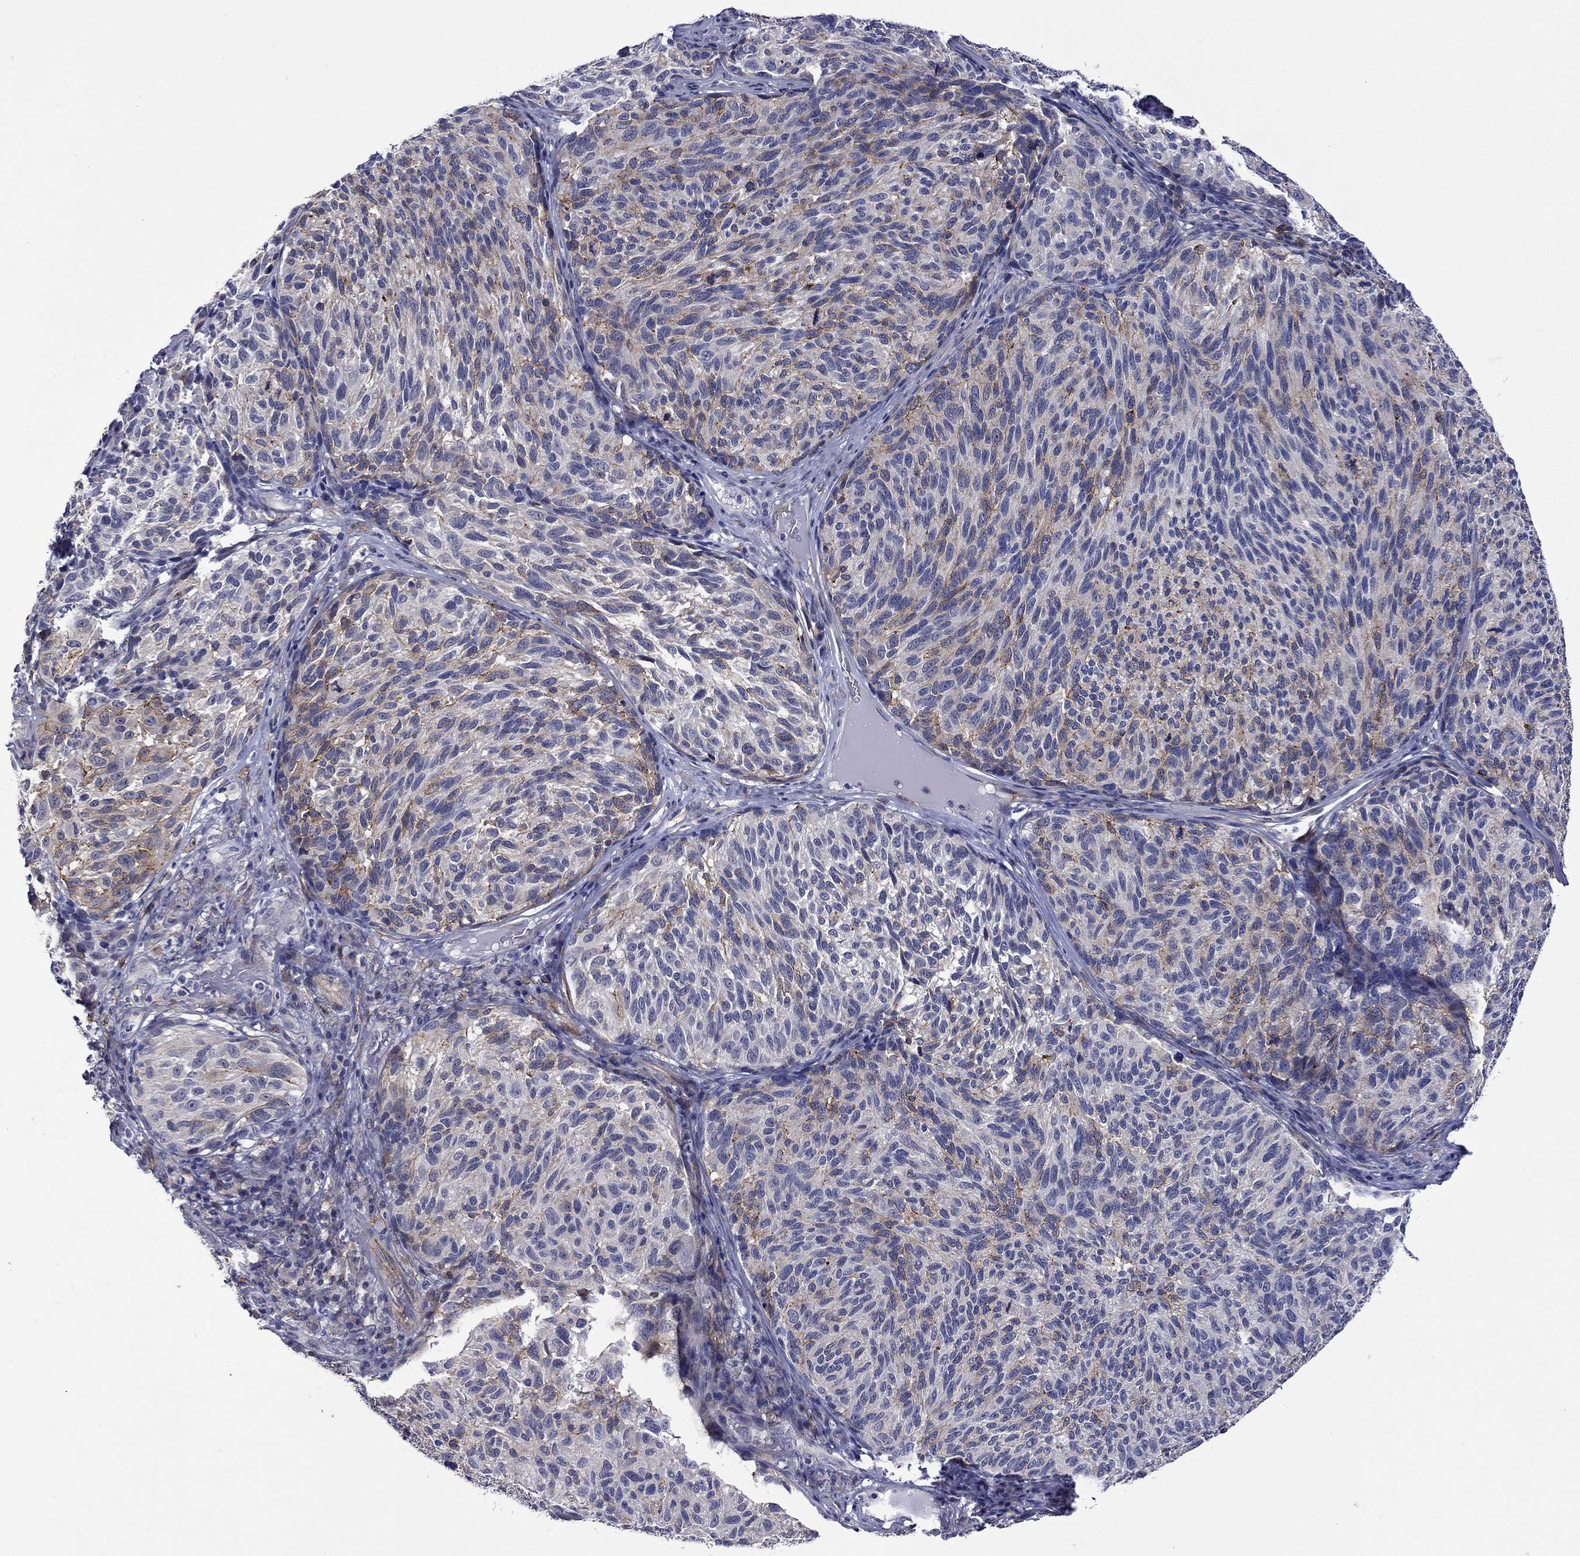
{"staining": {"intensity": "strong", "quantity": "<25%", "location": "cytoplasmic/membranous"}, "tissue": "melanoma", "cell_type": "Tumor cells", "image_type": "cancer", "snomed": [{"axis": "morphology", "description": "Malignant melanoma, NOS"}, {"axis": "topography", "description": "Skin"}], "caption": "Strong cytoplasmic/membranous expression is identified in about <25% of tumor cells in melanoma.", "gene": "LMO7", "patient": {"sex": "female", "age": 73}}